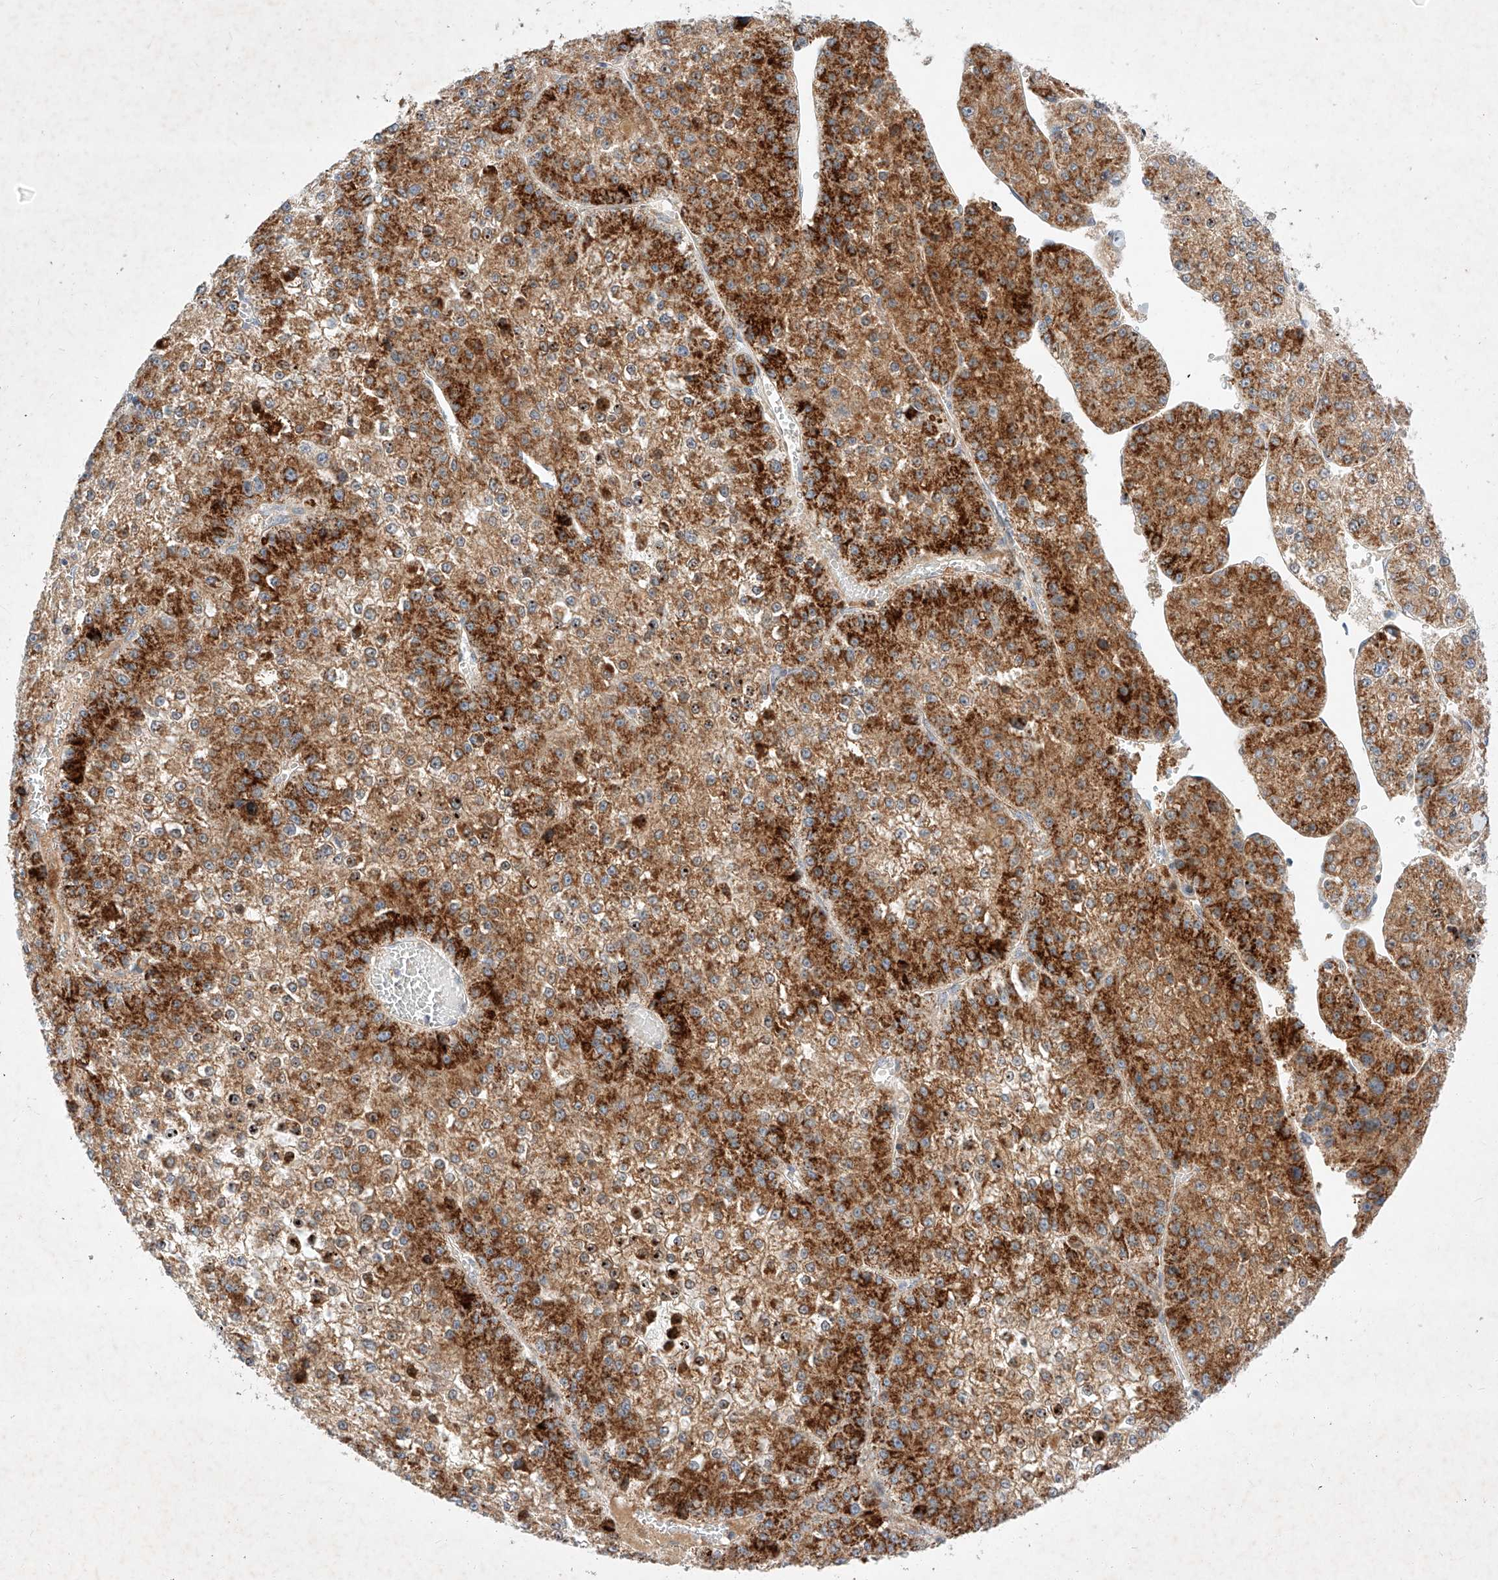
{"staining": {"intensity": "strong", "quantity": ">75%", "location": "cytoplasmic/membranous"}, "tissue": "liver cancer", "cell_type": "Tumor cells", "image_type": "cancer", "snomed": [{"axis": "morphology", "description": "Carcinoma, Hepatocellular, NOS"}, {"axis": "topography", "description": "Liver"}], "caption": "Immunohistochemistry (IHC) staining of liver cancer (hepatocellular carcinoma), which displays high levels of strong cytoplasmic/membranous staining in approximately >75% of tumor cells indicating strong cytoplasmic/membranous protein staining. The staining was performed using DAB (brown) for protein detection and nuclei were counterstained in hematoxylin (blue).", "gene": "OSGEPL1", "patient": {"sex": "female", "age": 73}}